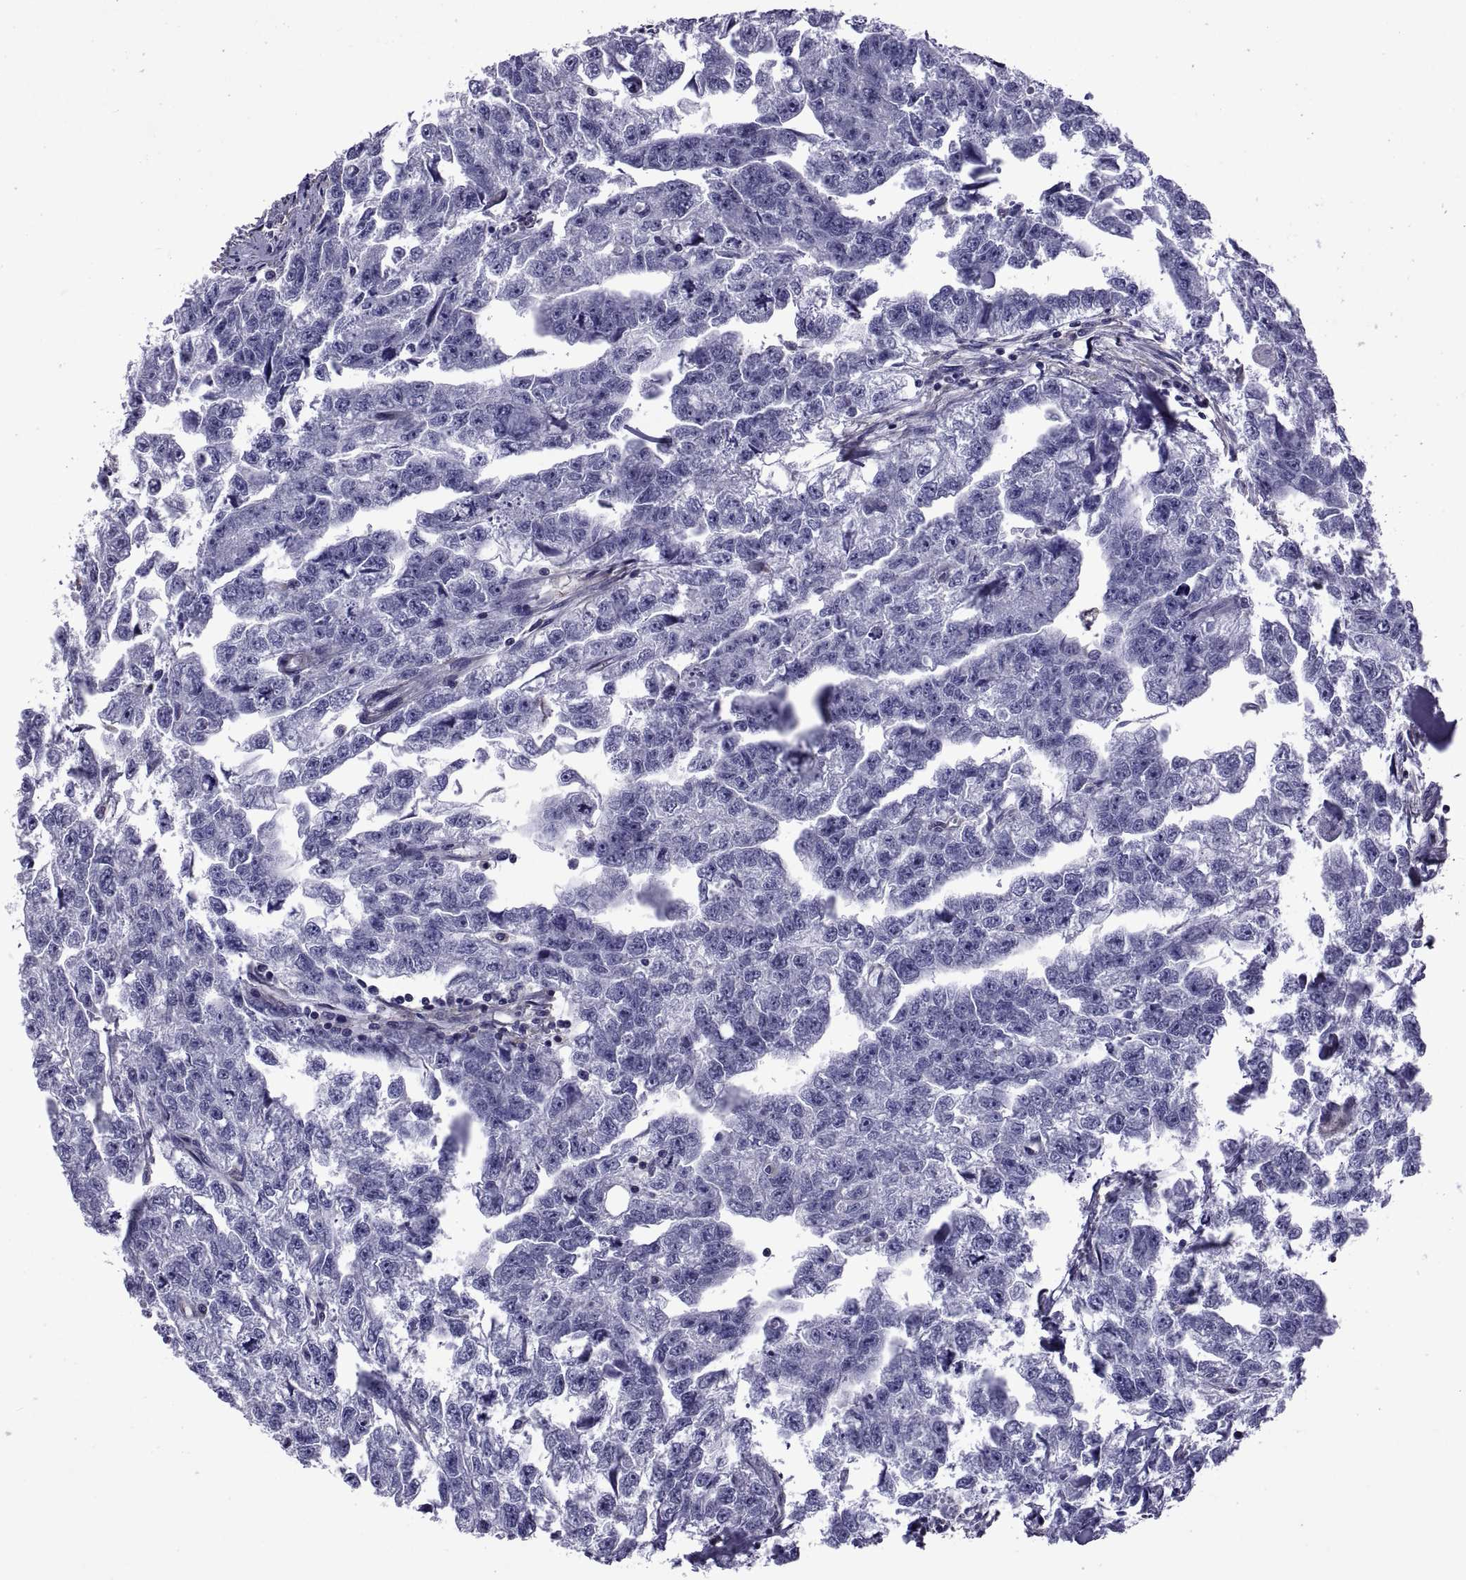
{"staining": {"intensity": "negative", "quantity": "none", "location": "none"}, "tissue": "testis cancer", "cell_type": "Tumor cells", "image_type": "cancer", "snomed": [{"axis": "morphology", "description": "Carcinoma, Embryonal, NOS"}, {"axis": "morphology", "description": "Teratoma, malignant, NOS"}, {"axis": "topography", "description": "Testis"}], "caption": "A high-resolution photomicrograph shows immunohistochemistry (IHC) staining of embryonal carcinoma (testis), which reveals no significant positivity in tumor cells.", "gene": "TMC3", "patient": {"sex": "male", "age": 44}}